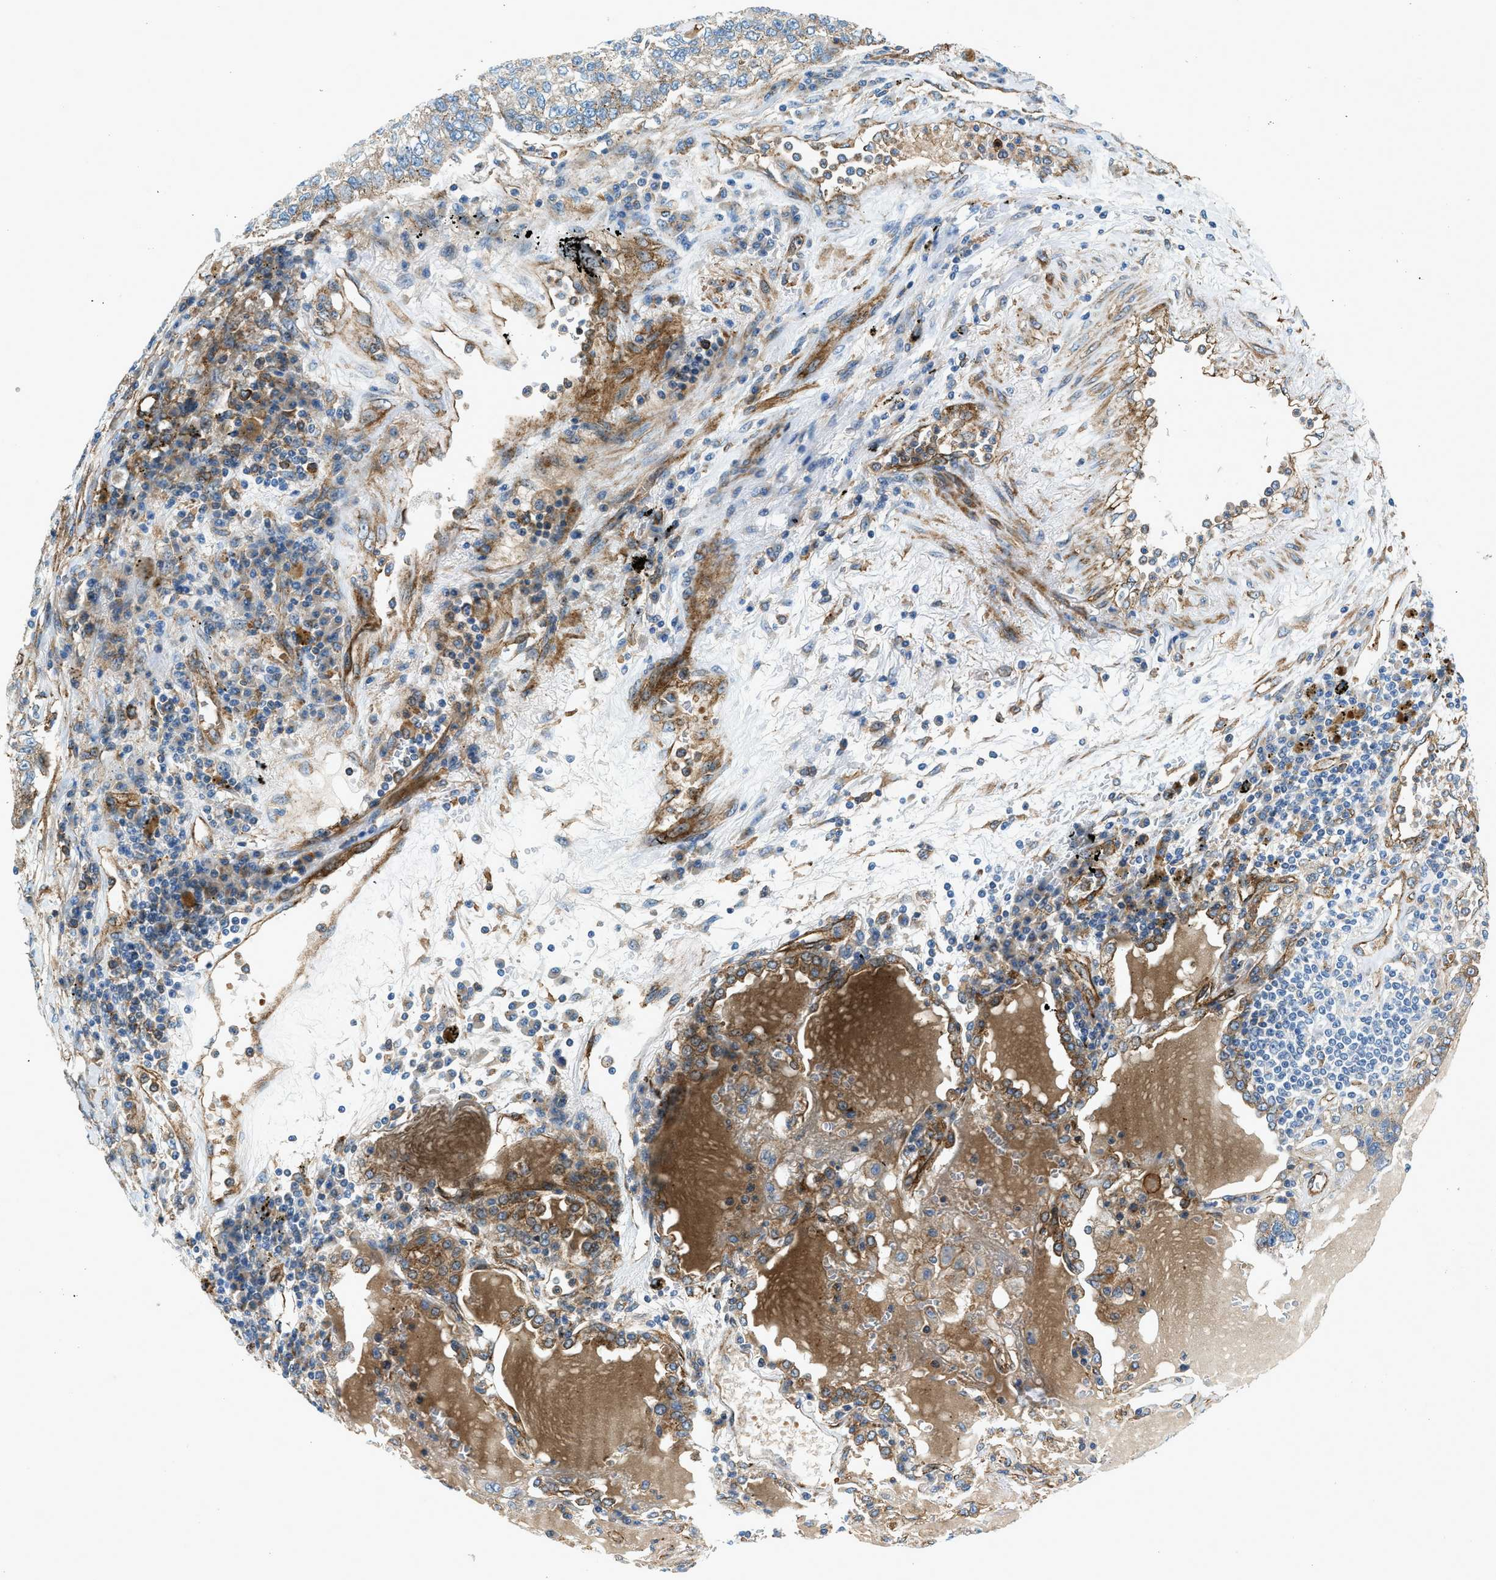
{"staining": {"intensity": "weak", "quantity": "25%-75%", "location": "cytoplasmic/membranous"}, "tissue": "lung cancer", "cell_type": "Tumor cells", "image_type": "cancer", "snomed": [{"axis": "morphology", "description": "Adenocarcinoma, NOS"}, {"axis": "topography", "description": "Lung"}], "caption": "Human adenocarcinoma (lung) stained with a brown dye shows weak cytoplasmic/membranous positive staining in about 25%-75% of tumor cells.", "gene": "HIP1", "patient": {"sex": "male", "age": 49}}